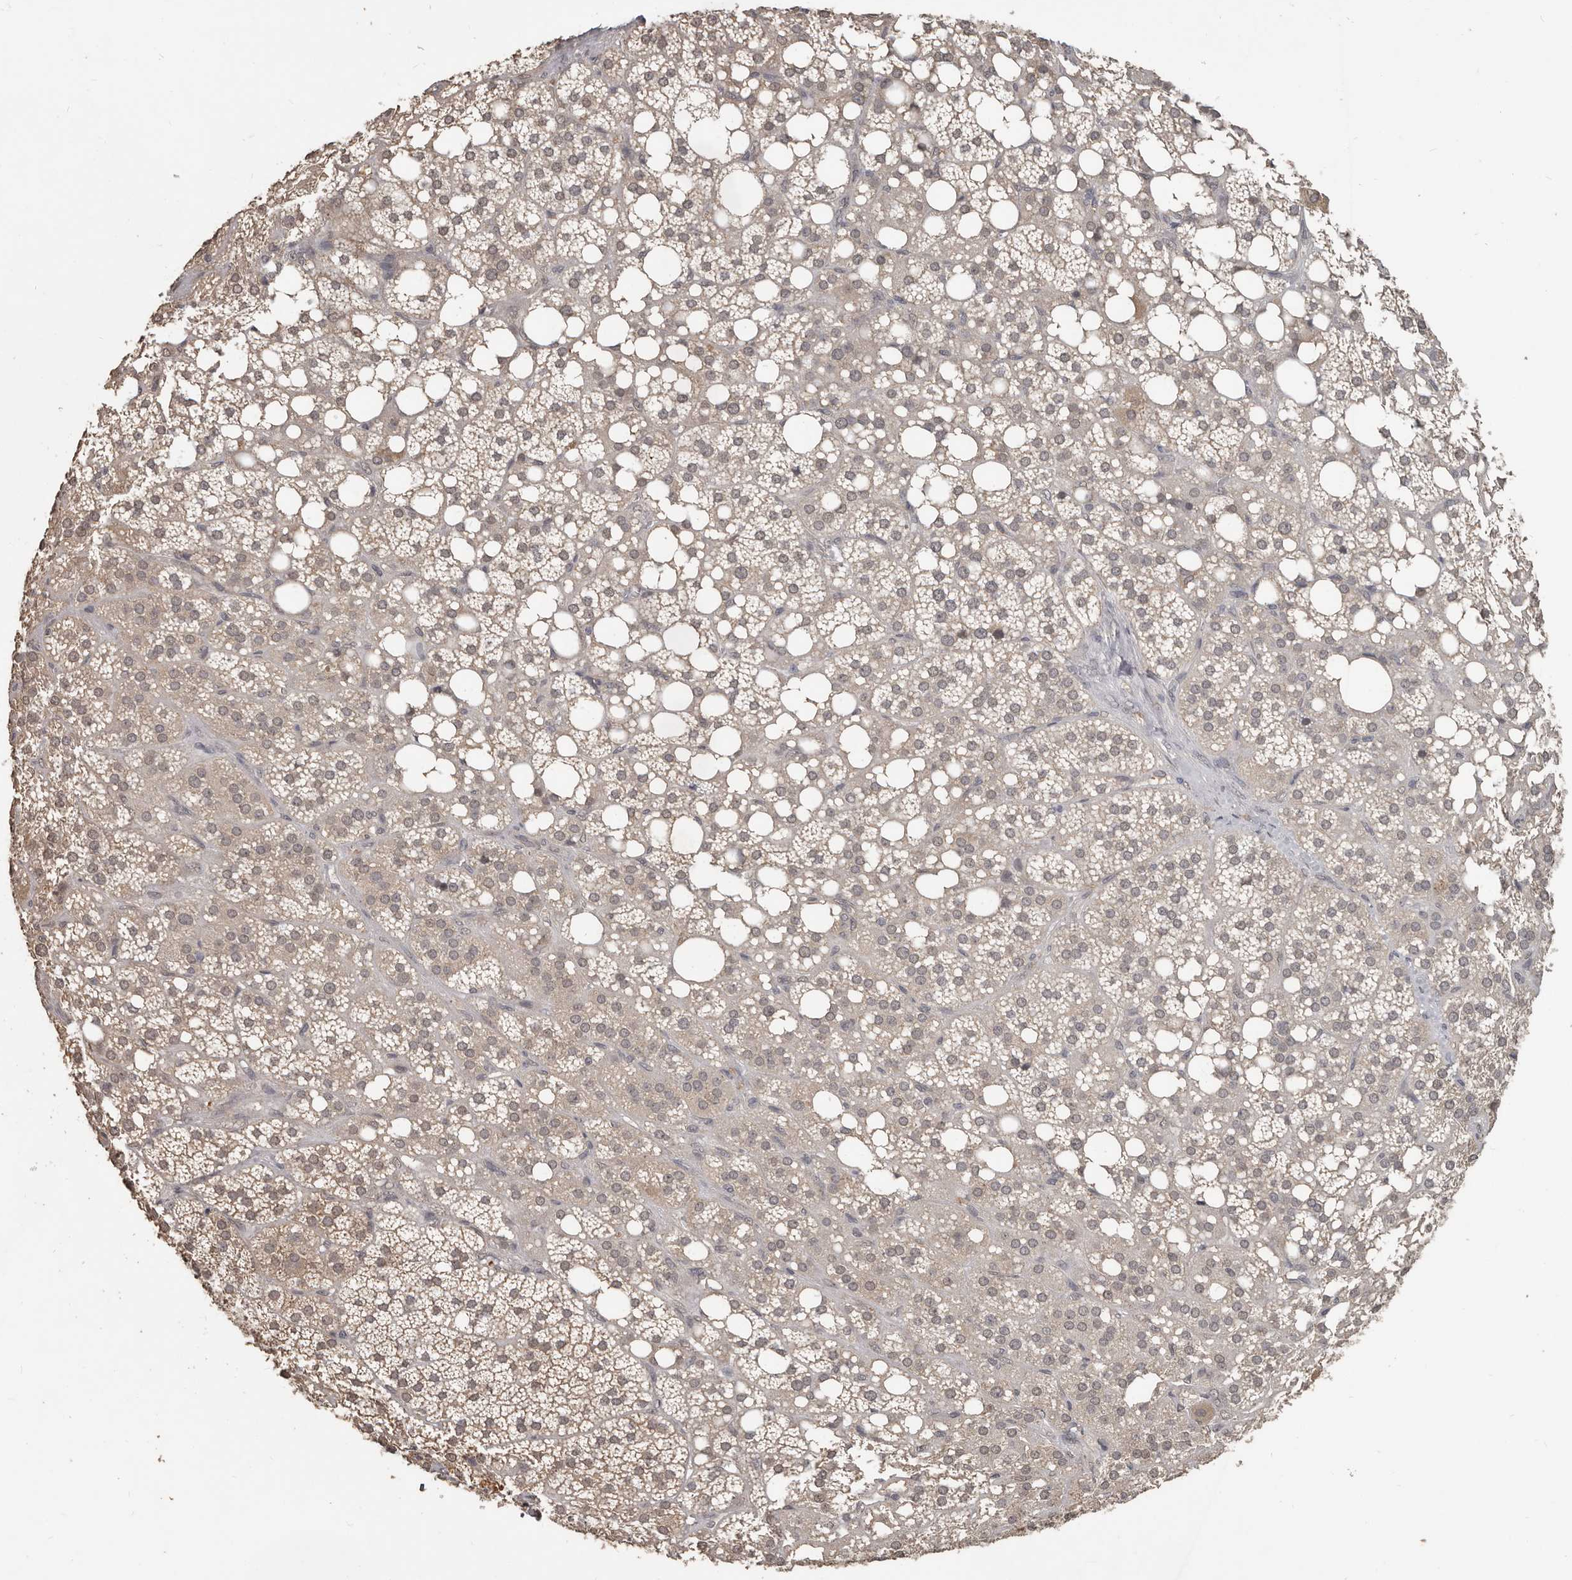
{"staining": {"intensity": "moderate", "quantity": "25%-75%", "location": "cytoplasmic/membranous"}, "tissue": "adrenal gland", "cell_type": "Glandular cells", "image_type": "normal", "snomed": [{"axis": "morphology", "description": "Normal tissue, NOS"}, {"axis": "topography", "description": "Adrenal gland"}], "caption": "An image showing moderate cytoplasmic/membranous positivity in about 25%-75% of glandular cells in benign adrenal gland, as visualized by brown immunohistochemical staining.", "gene": "ZFP14", "patient": {"sex": "female", "age": 59}}